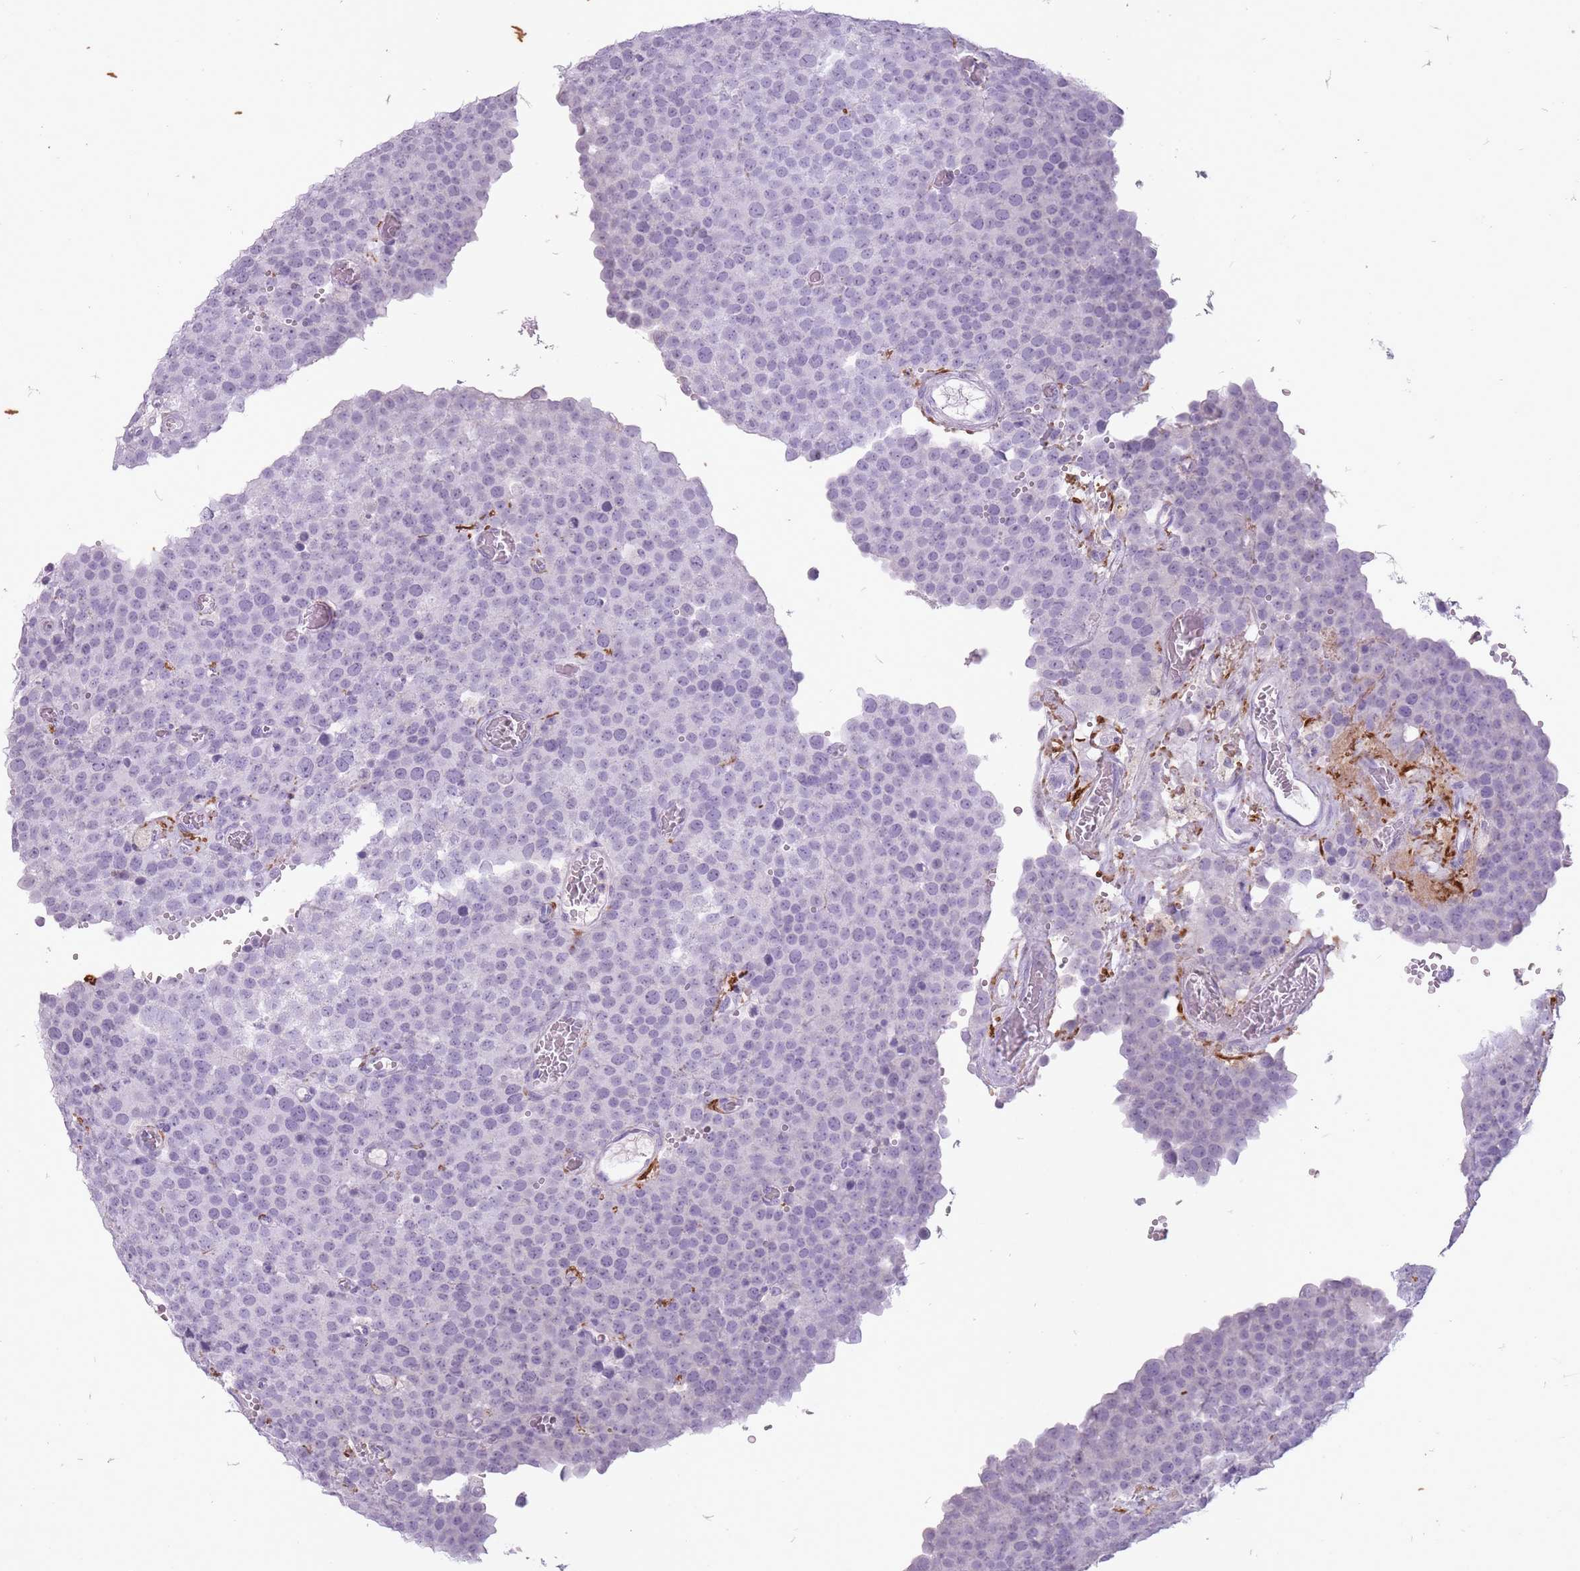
{"staining": {"intensity": "negative", "quantity": "none", "location": "none"}, "tissue": "testis cancer", "cell_type": "Tumor cells", "image_type": "cancer", "snomed": [{"axis": "morphology", "description": "Normal tissue, NOS"}, {"axis": "morphology", "description": "Seminoma, NOS"}, {"axis": "topography", "description": "Testis"}], "caption": "An immunohistochemistry (IHC) image of testis cancer is shown. There is no staining in tumor cells of testis cancer.", "gene": "RFX4", "patient": {"sex": "male", "age": 71}}